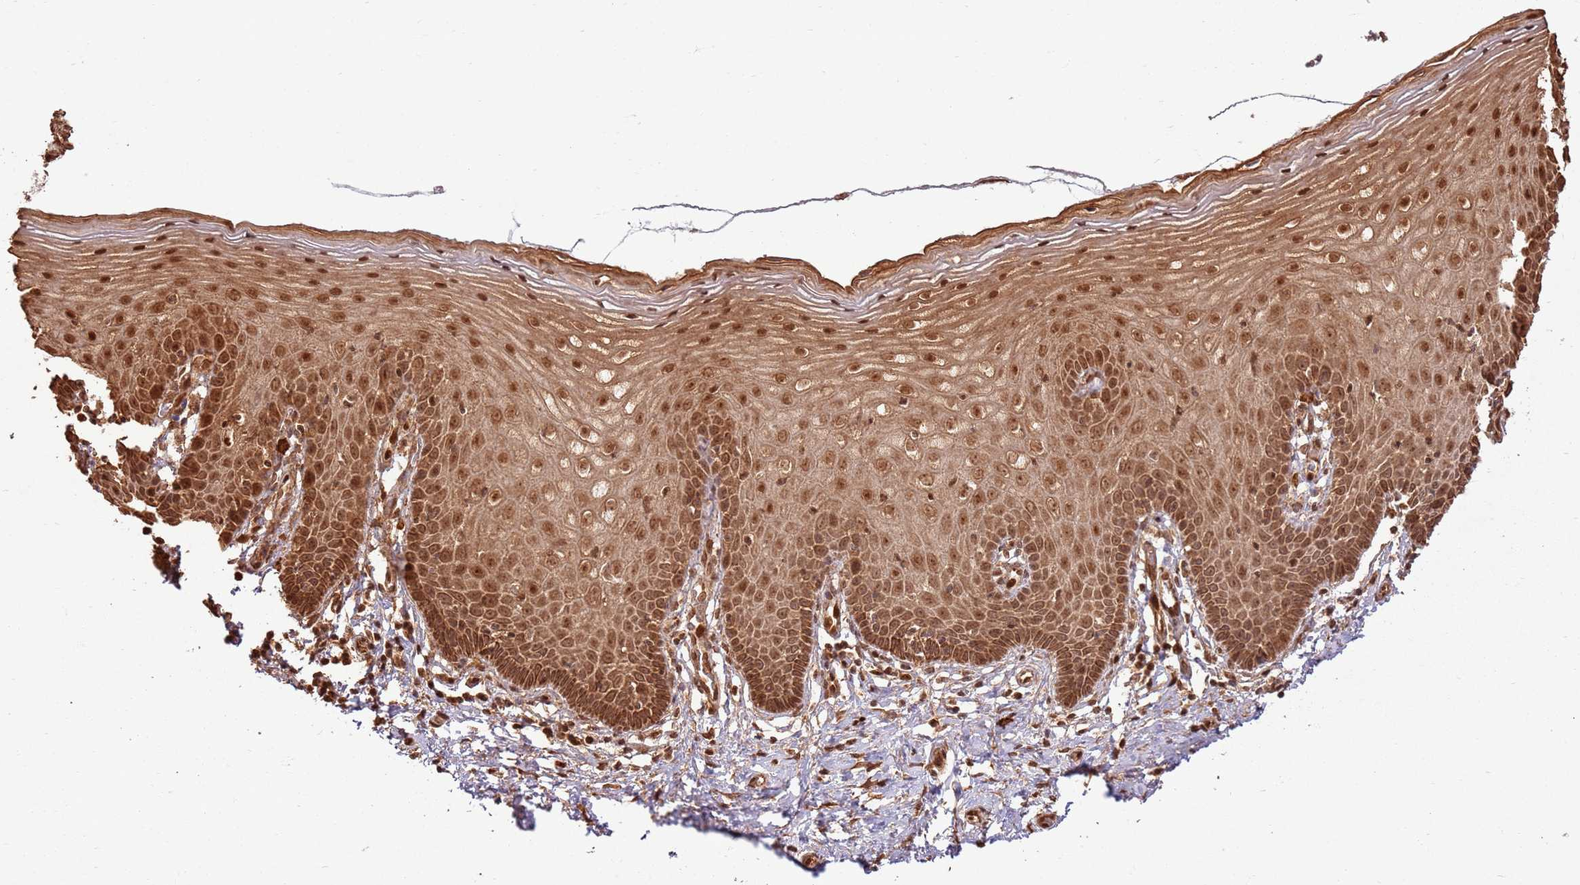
{"staining": {"intensity": "strong", "quantity": ">75%", "location": "cytoplasmic/membranous,nuclear"}, "tissue": "cervix", "cell_type": "Squamous epithelial cells", "image_type": "normal", "snomed": [{"axis": "morphology", "description": "Normal tissue, NOS"}, {"axis": "topography", "description": "Cervix"}], "caption": "IHC photomicrograph of benign cervix stained for a protein (brown), which shows high levels of strong cytoplasmic/membranous,nuclear positivity in about >75% of squamous epithelial cells.", "gene": "TBC1D13", "patient": {"sex": "female", "age": 36}}